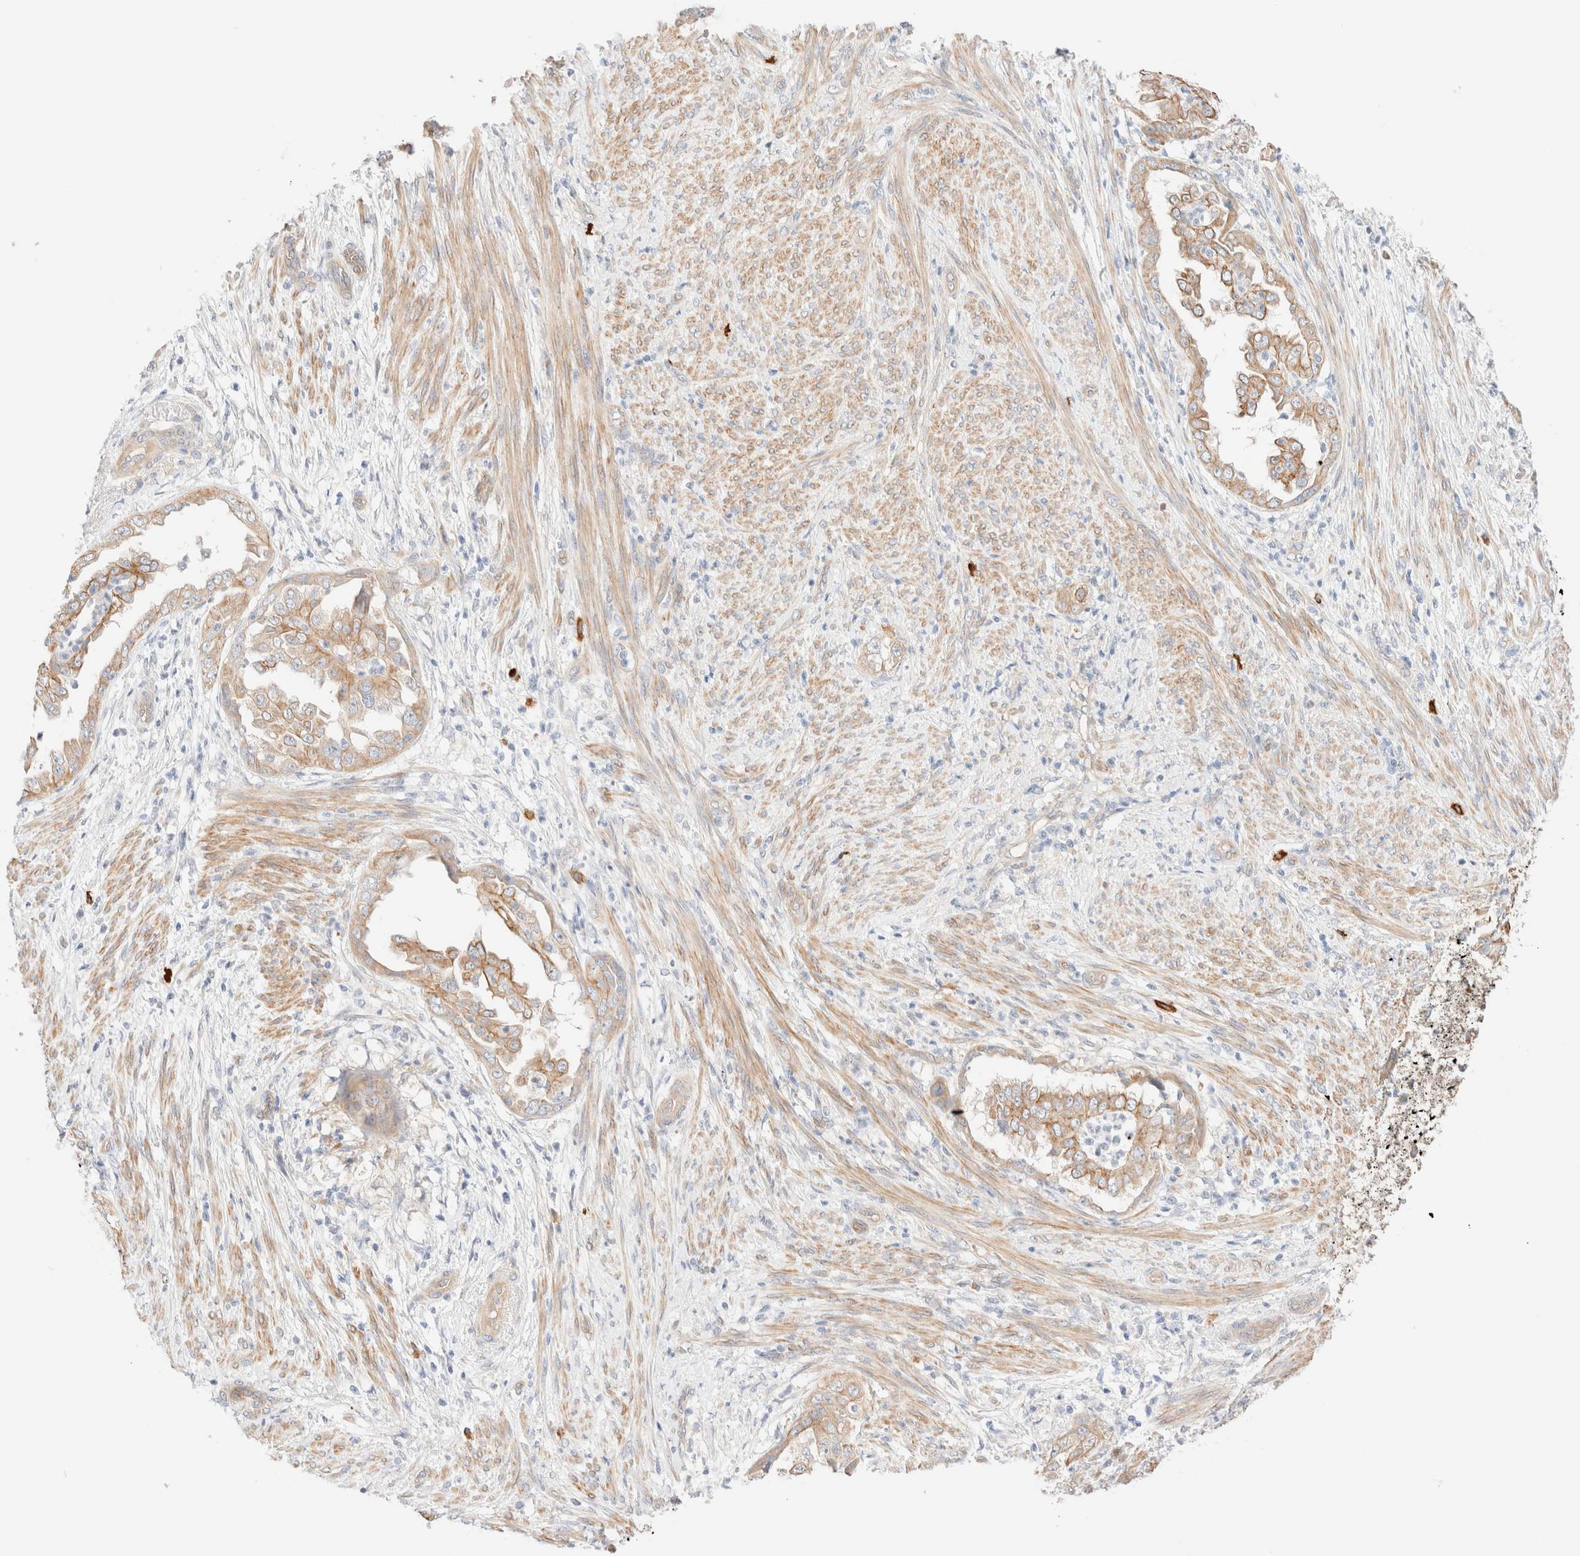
{"staining": {"intensity": "moderate", "quantity": "25%-75%", "location": "cytoplasmic/membranous"}, "tissue": "endometrial cancer", "cell_type": "Tumor cells", "image_type": "cancer", "snomed": [{"axis": "morphology", "description": "Adenocarcinoma, NOS"}, {"axis": "topography", "description": "Endometrium"}], "caption": "Immunohistochemistry micrograph of neoplastic tissue: human endometrial cancer stained using immunohistochemistry reveals medium levels of moderate protein expression localized specifically in the cytoplasmic/membranous of tumor cells, appearing as a cytoplasmic/membranous brown color.", "gene": "NIBAN2", "patient": {"sex": "female", "age": 85}}